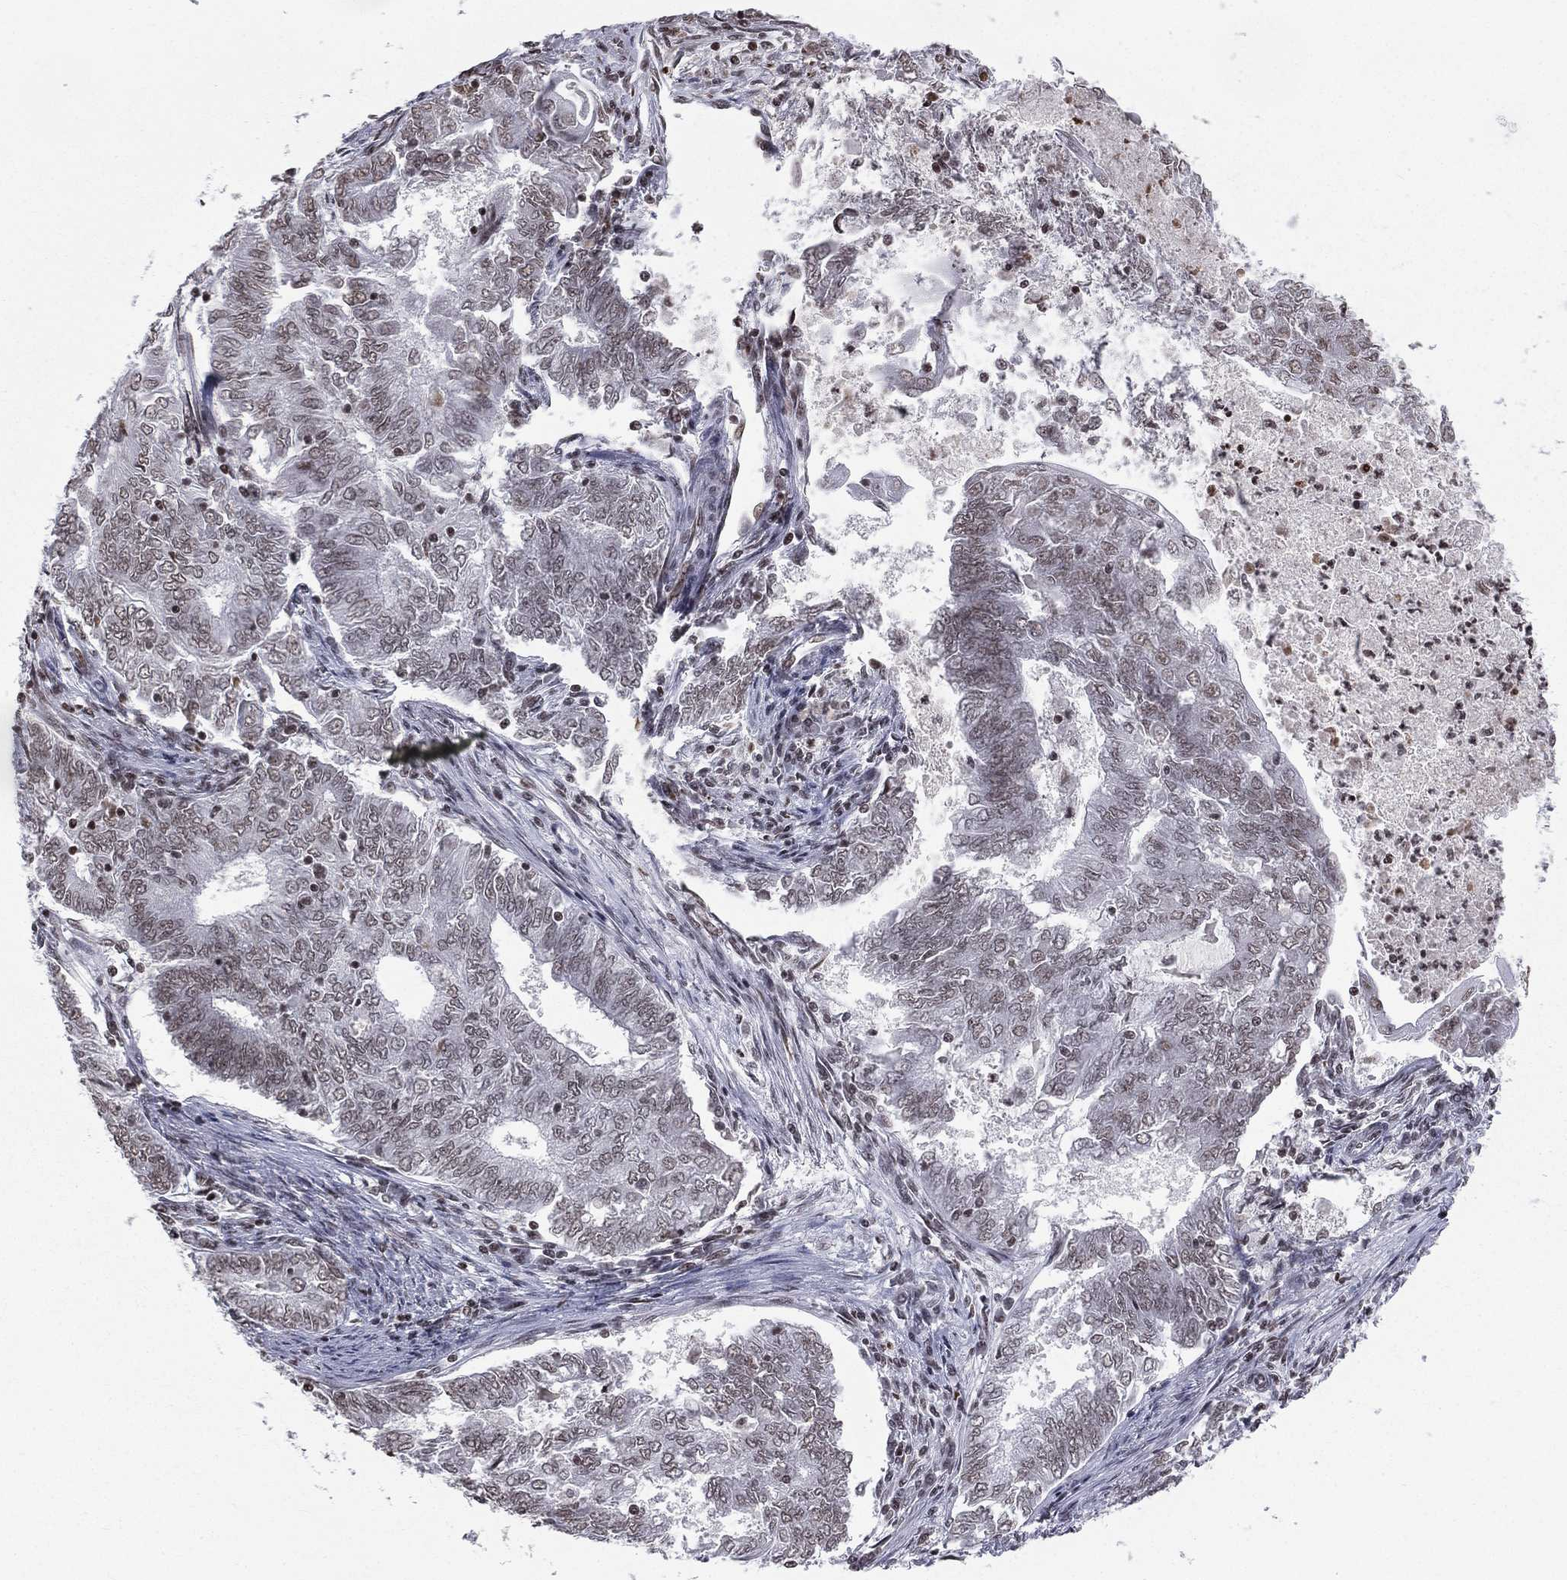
{"staining": {"intensity": "weak", "quantity": "<25%", "location": "nuclear"}, "tissue": "endometrial cancer", "cell_type": "Tumor cells", "image_type": "cancer", "snomed": [{"axis": "morphology", "description": "Adenocarcinoma, NOS"}, {"axis": "topography", "description": "Endometrium"}], "caption": "Endometrial adenocarcinoma was stained to show a protein in brown. There is no significant expression in tumor cells.", "gene": "RFX7", "patient": {"sex": "female", "age": 62}}